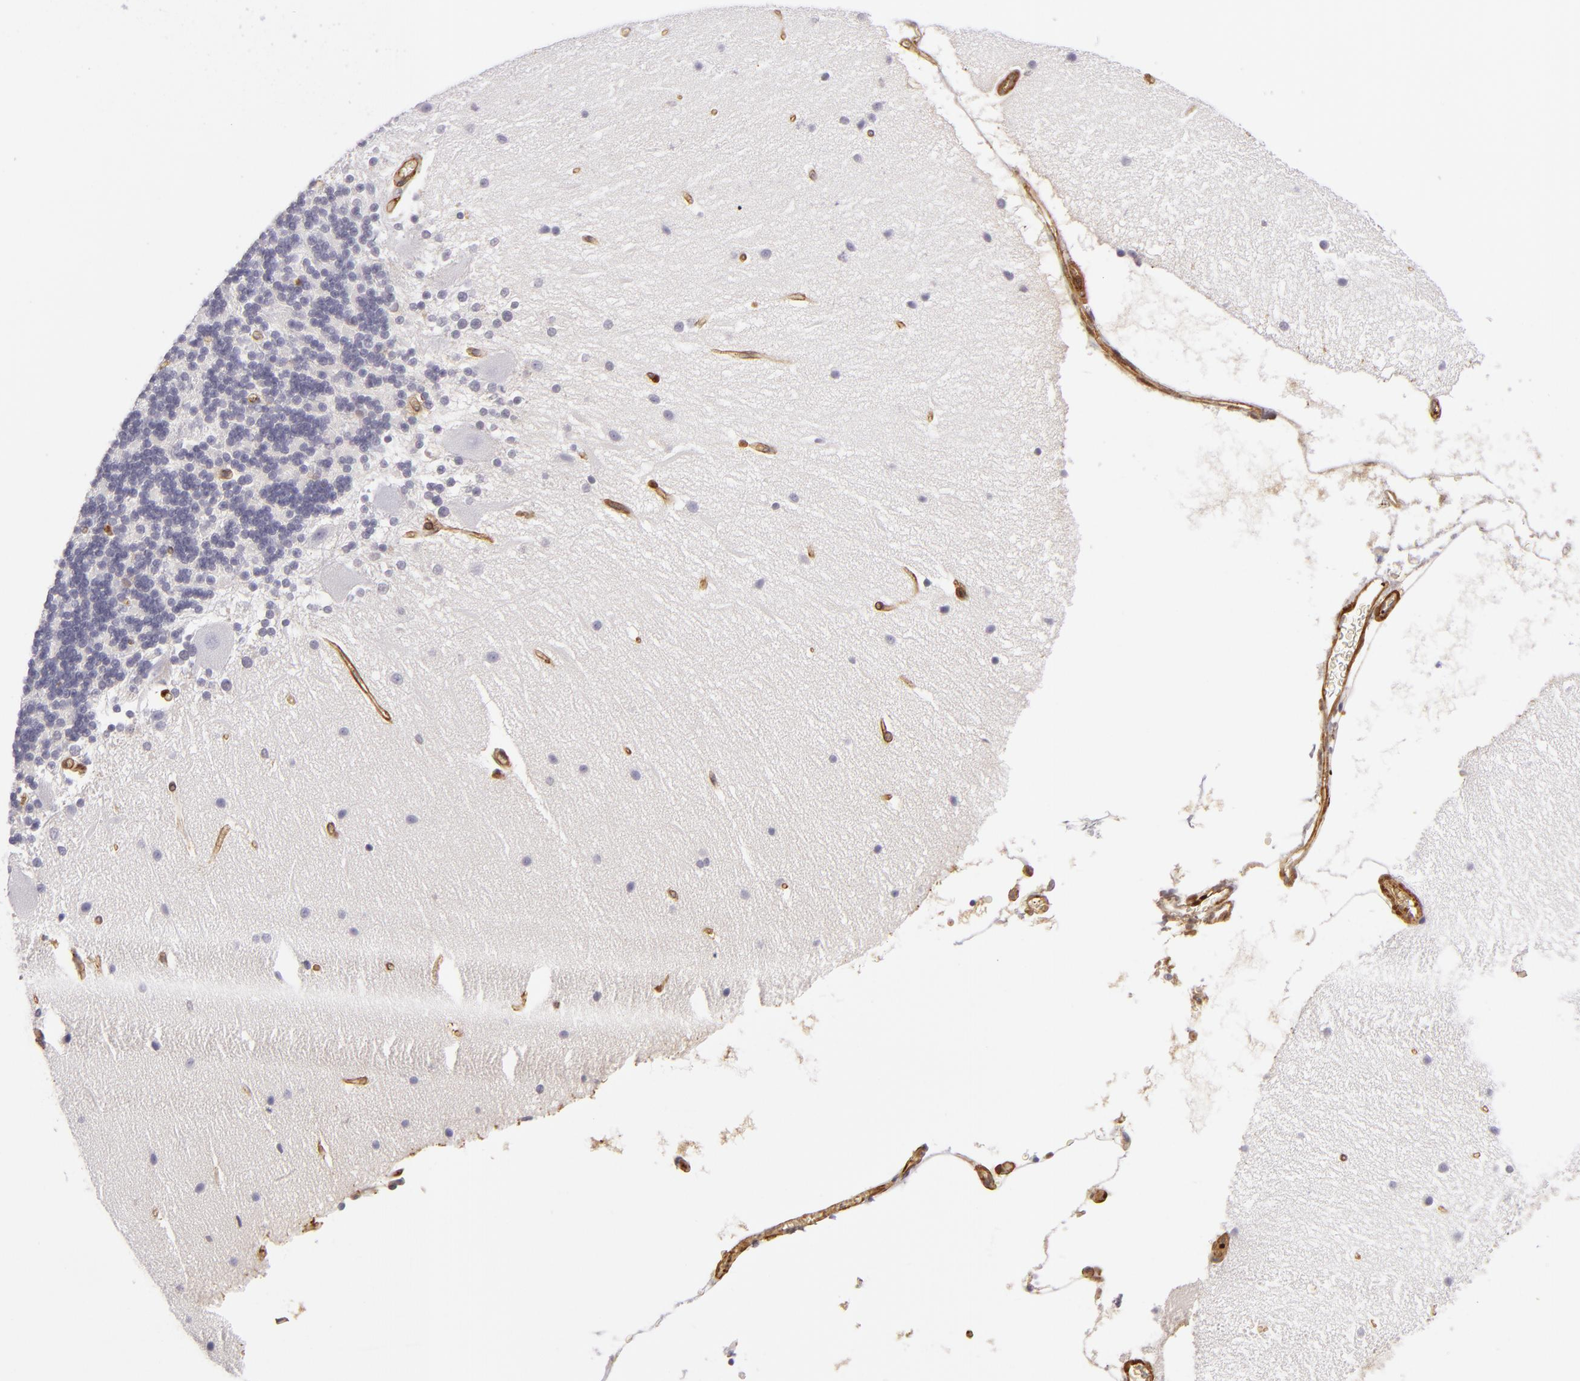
{"staining": {"intensity": "negative", "quantity": "none", "location": "none"}, "tissue": "cerebellum", "cell_type": "Cells in granular layer", "image_type": "normal", "snomed": [{"axis": "morphology", "description": "Normal tissue, NOS"}, {"axis": "topography", "description": "Cerebellum"}], "caption": "DAB (3,3'-diaminobenzidine) immunohistochemical staining of benign cerebellum exhibits no significant positivity in cells in granular layer.", "gene": "VCL", "patient": {"sex": "female", "age": 54}}